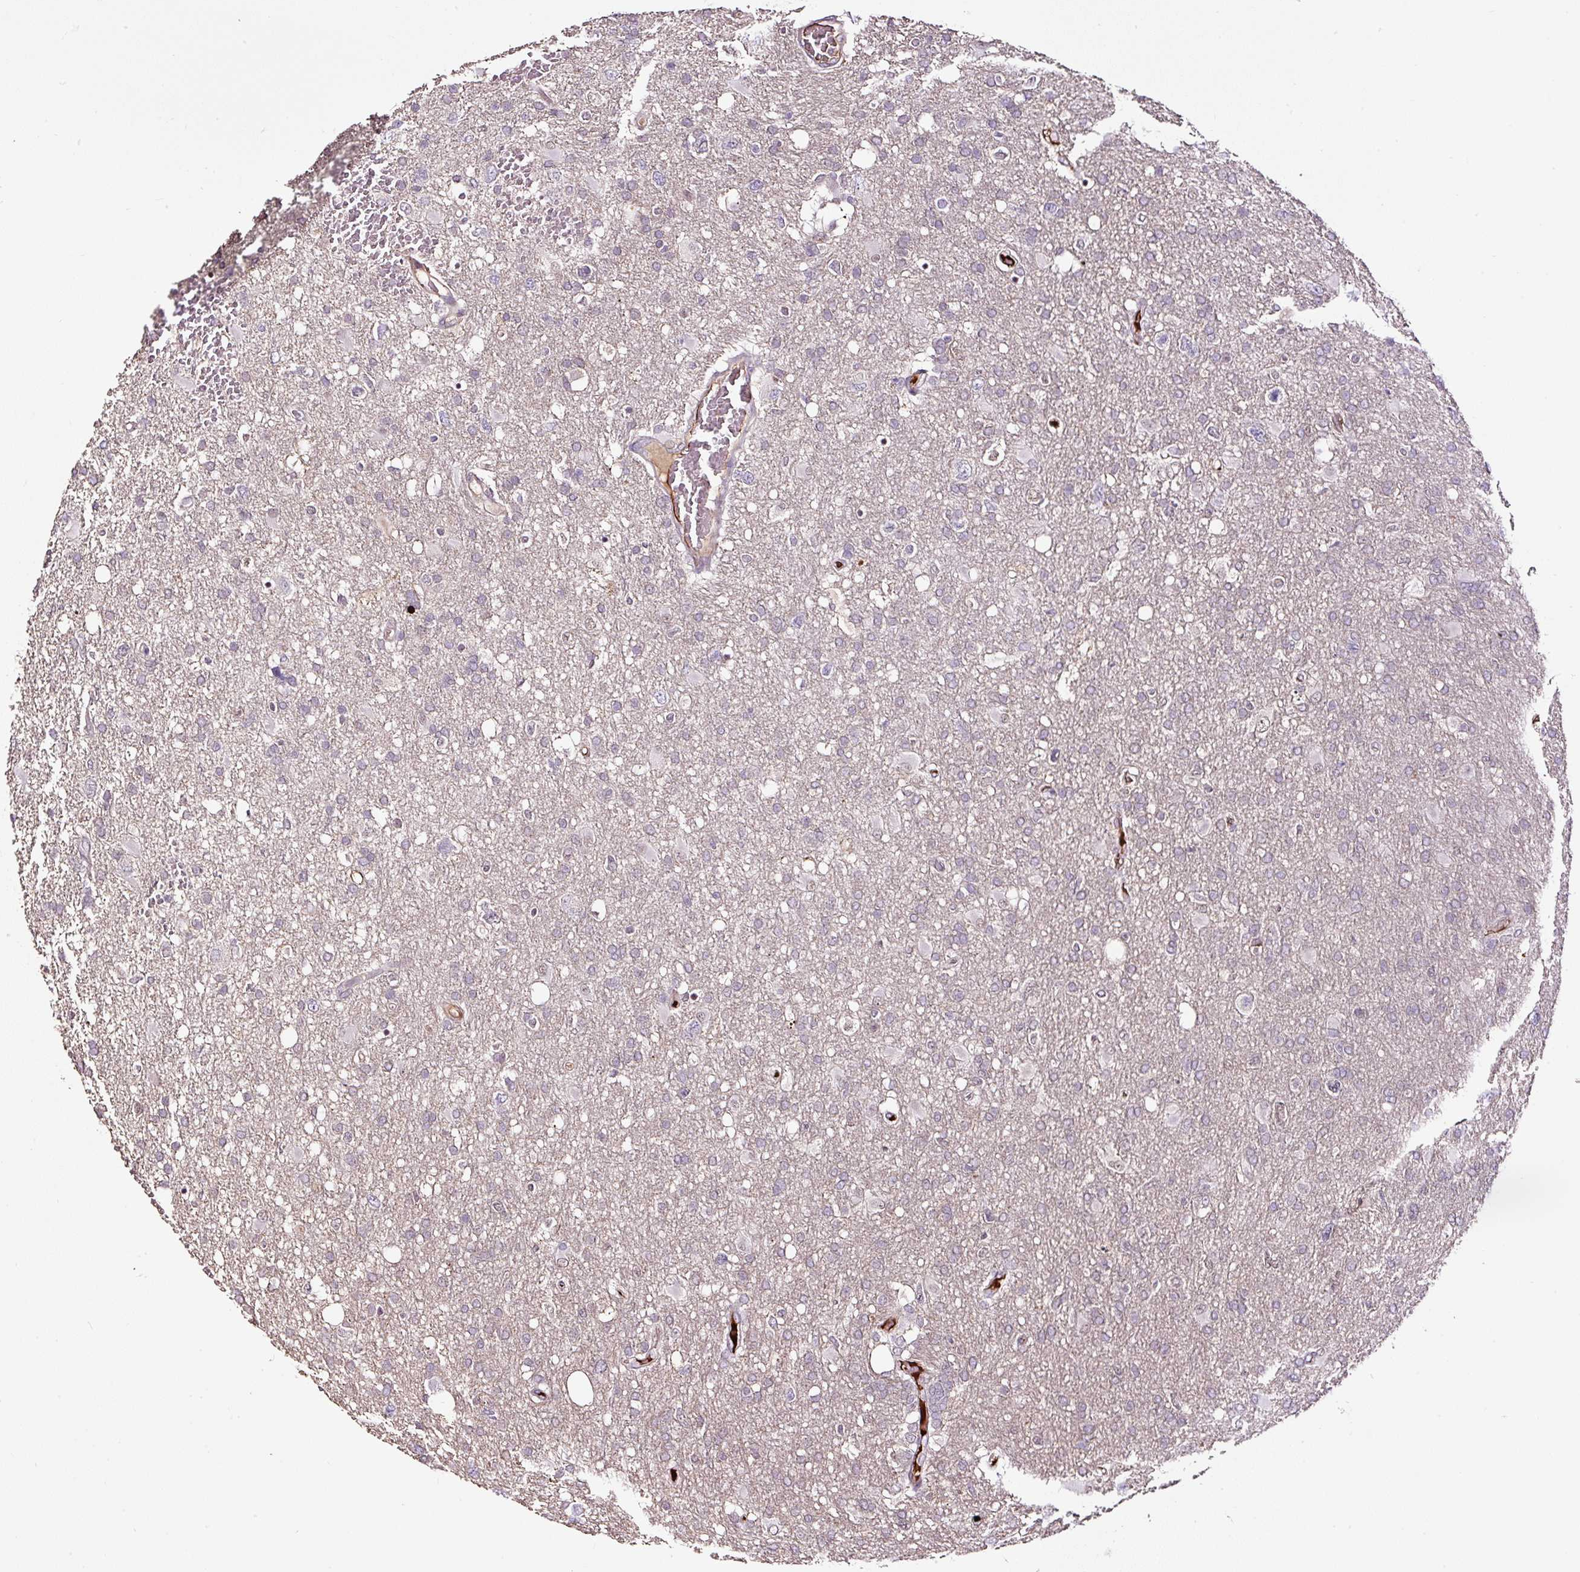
{"staining": {"intensity": "negative", "quantity": "none", "location": "none"}, "tissue": "glioma", "cell_type": "Tumor cells", "image_type": "cancer", "snomed": [{"axis": "morphology", "description": "Glioma, malignant, High grade"}, {"axis": "topography", "description": "Brain"}], "caption": "Immunohistochemistry (IHC) photomicrograph of neoplastic tissue: human glioma stained with DAB displays no significant protein positivity in tumor cells. The staining was performed using DAB to visualize the protein expression in brown, while the nuclei were stained in blue with hematoxylin (Magnification: 20x).", "gene": "LRRC24", "patient": {"sex": "male", "age": 61}}